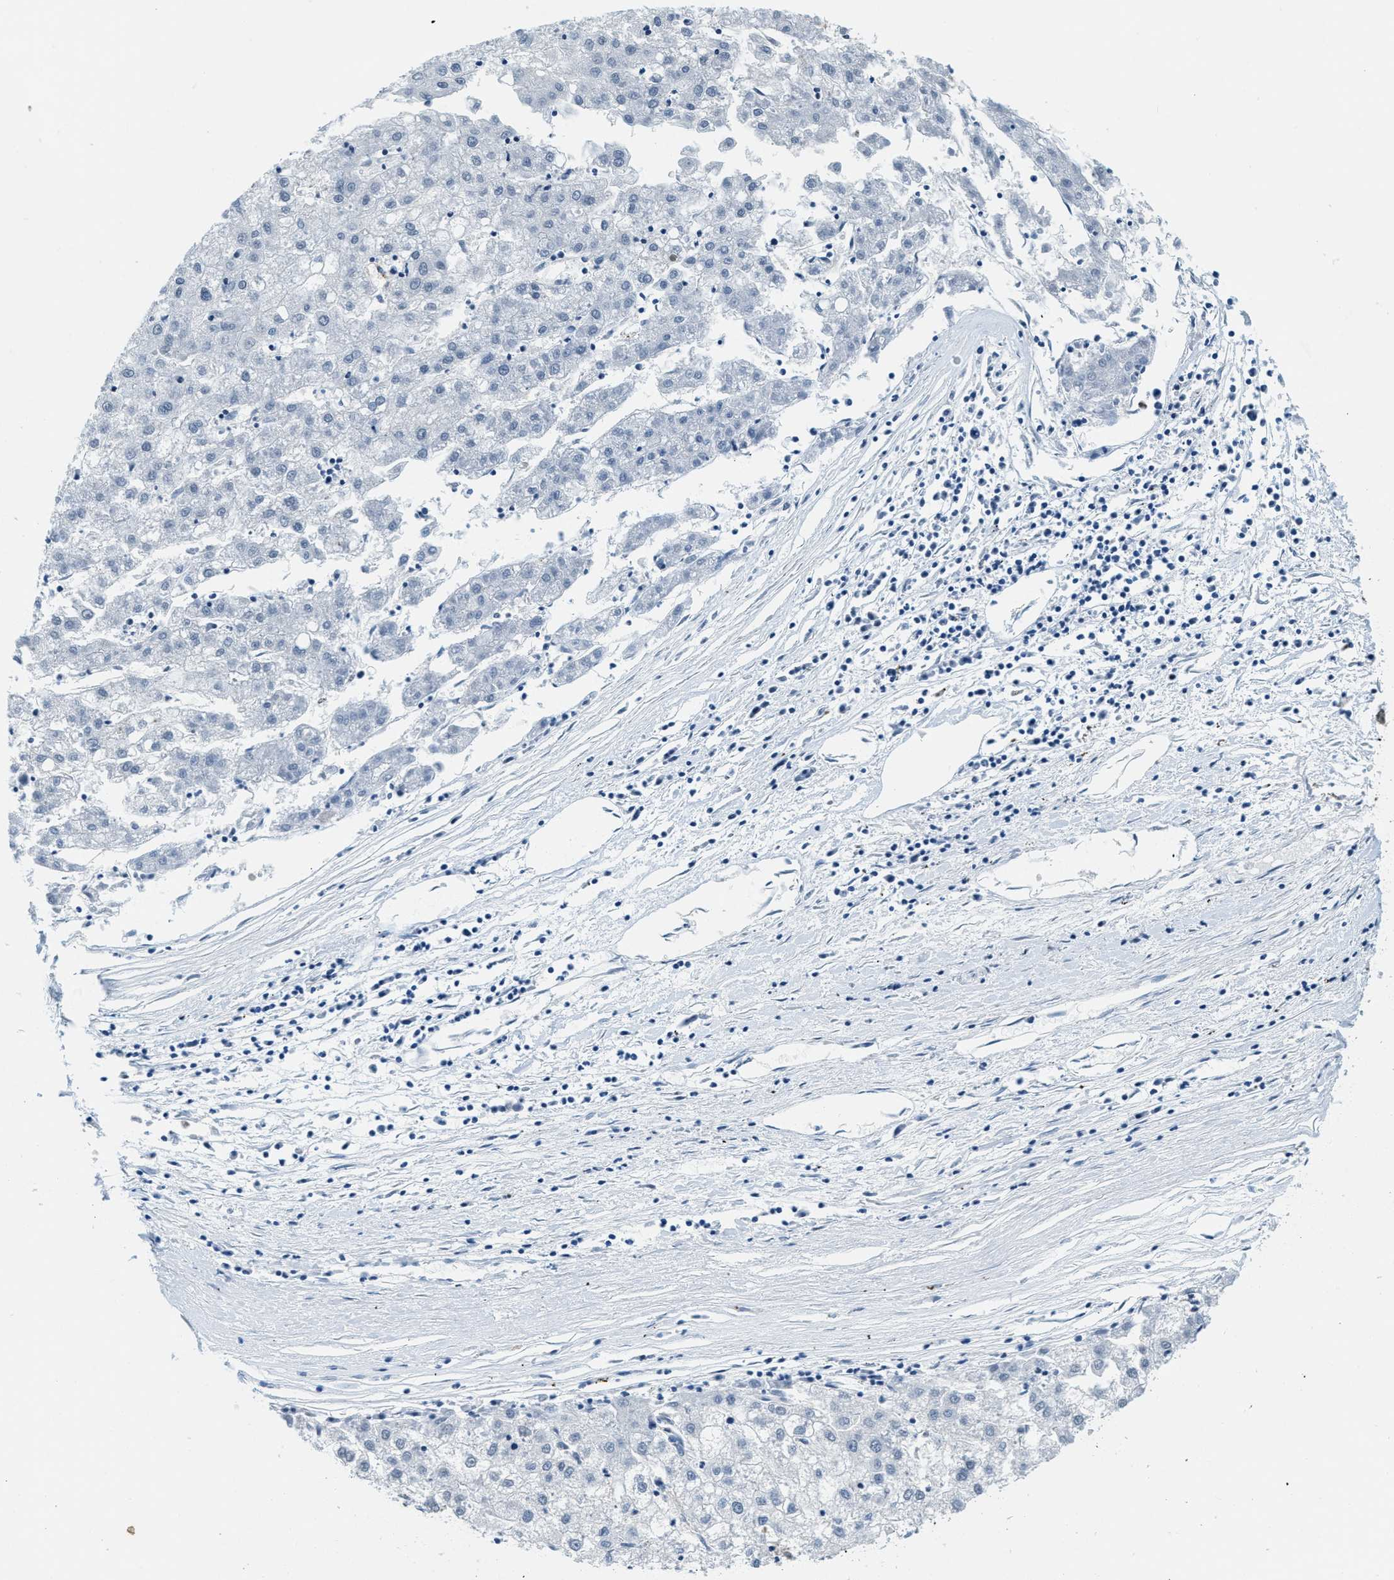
{"staining": {"intensity": "negative", "quantity": "none", "location": "none"}, "tissue": "liver cancer", "cell_type": "Tumor cells", "image_type": "cancer", "snomed": [{"axis": "morphology", "description": "Carcinoma, Hepatocellular, NOS"}, {"axis": "topography", "description": "Liver"}], "caption": "IHC photomicrograph of neoplastic tissue: liver hepatocellular carcinoma stained with DAB (3,3'-diaminobenzidine) exhibits no significant protein expression in tumor cells. (Stains: DAB IHC with hematoxylin counter stain, Microscopy: brightfield microscopy at high magnification).", "gene": "CA4", "patient": {"sex": "male", "age": 72}}